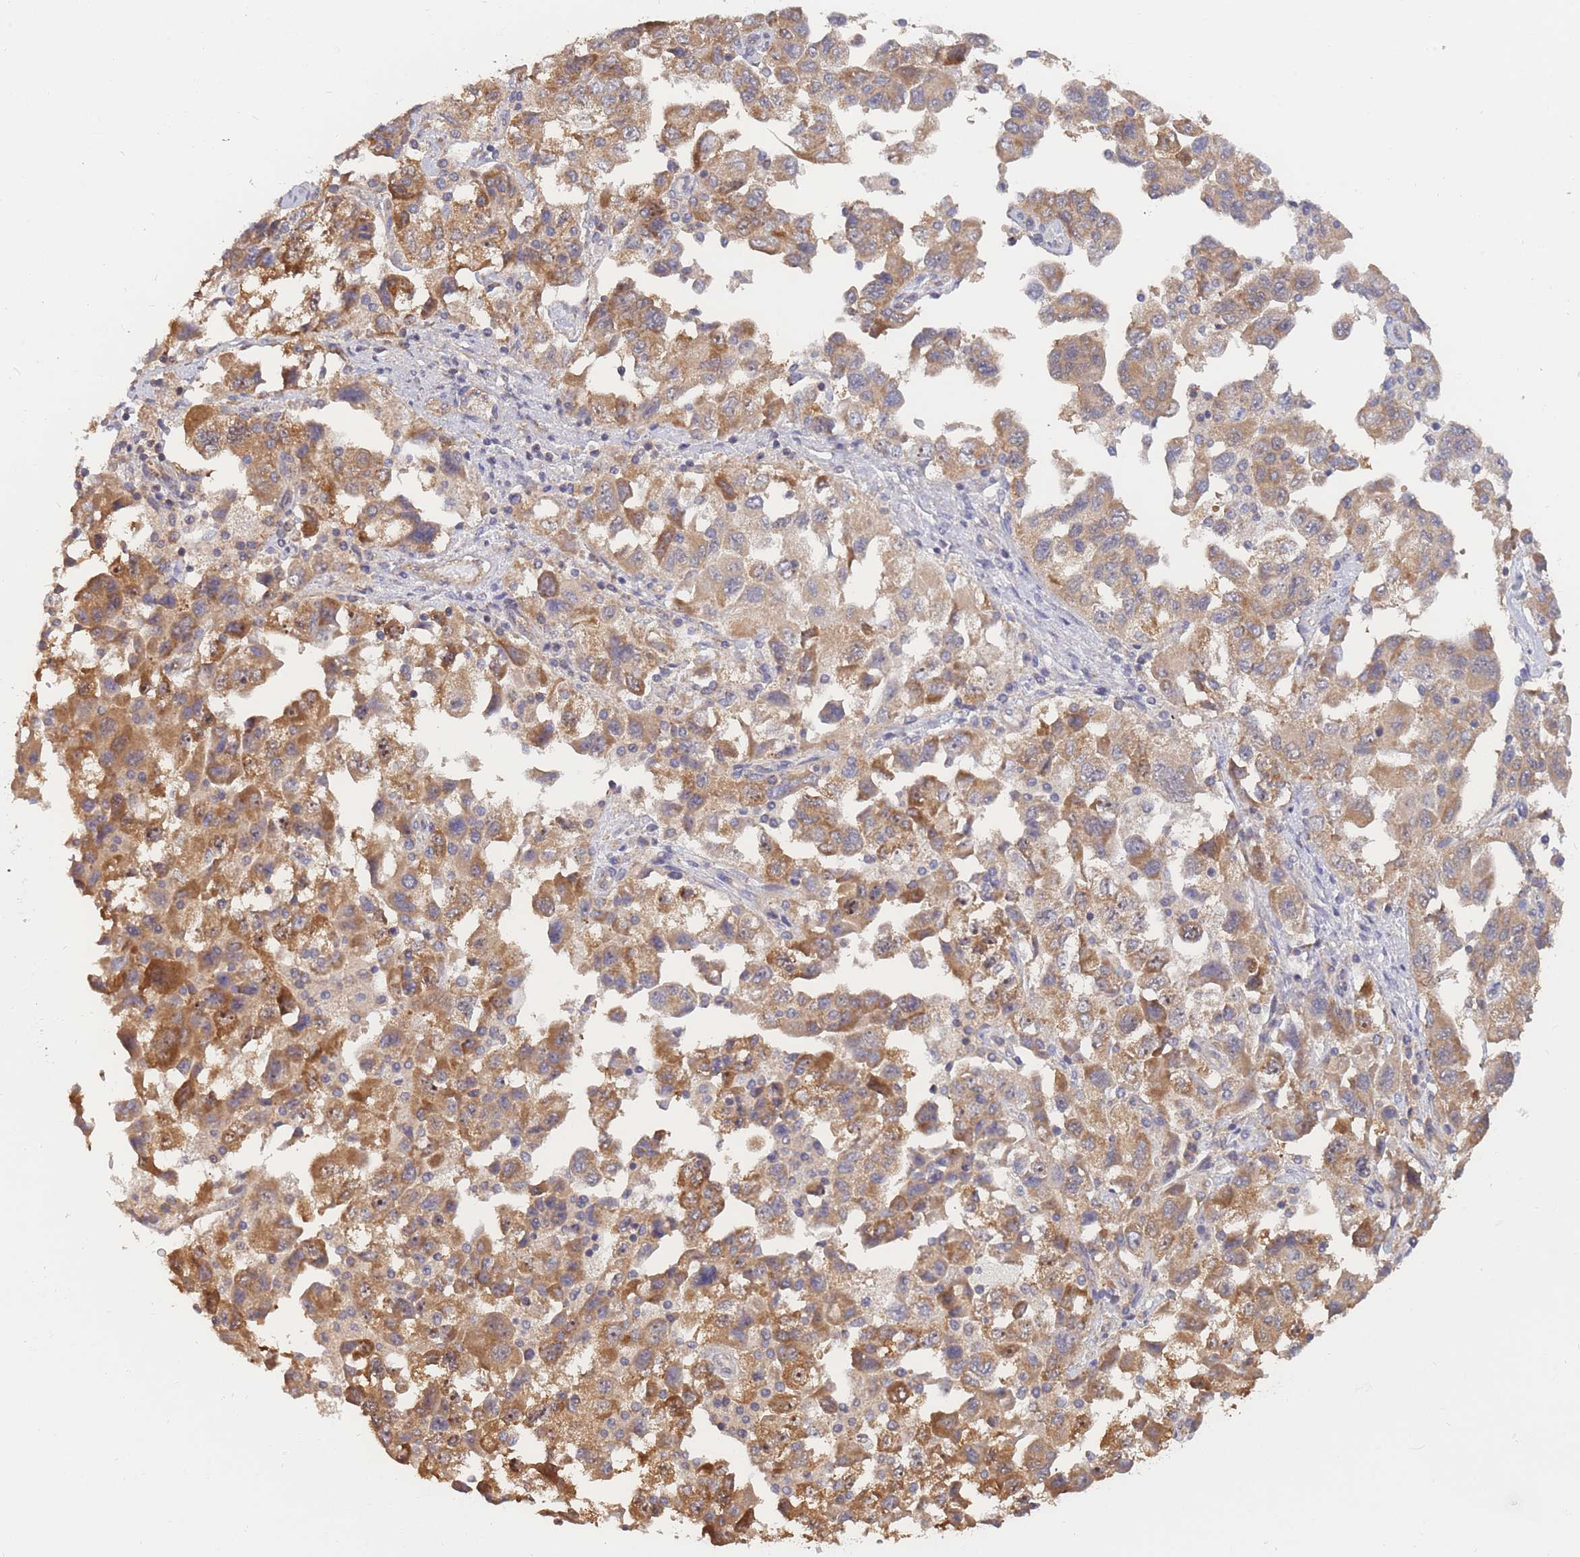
{"staining": {"intensity": "moderate", "quantity": ">75%", "location": "cytoplasmic/membranous"}, "tissue": "ovarian cancer", "cell_type": "Tumor cells", "image_type": "cancer", "snomed": [{"axis": "morphology", "description": "Carcinoma, NOS"}, {"axis": "morphology", "description": "Cystadenocarcinoma, serous, NOS"}, {"axis": "topography", "description": "Ovary"}], "caption": "The image demonstrates a brown stain indicating the presence of a protein in the cytoplasmic/membranous of tumor cells in carcinoma (ovarian).", "gene": "MRPS18B", "patient": {"sex": "female", "age": 69}}